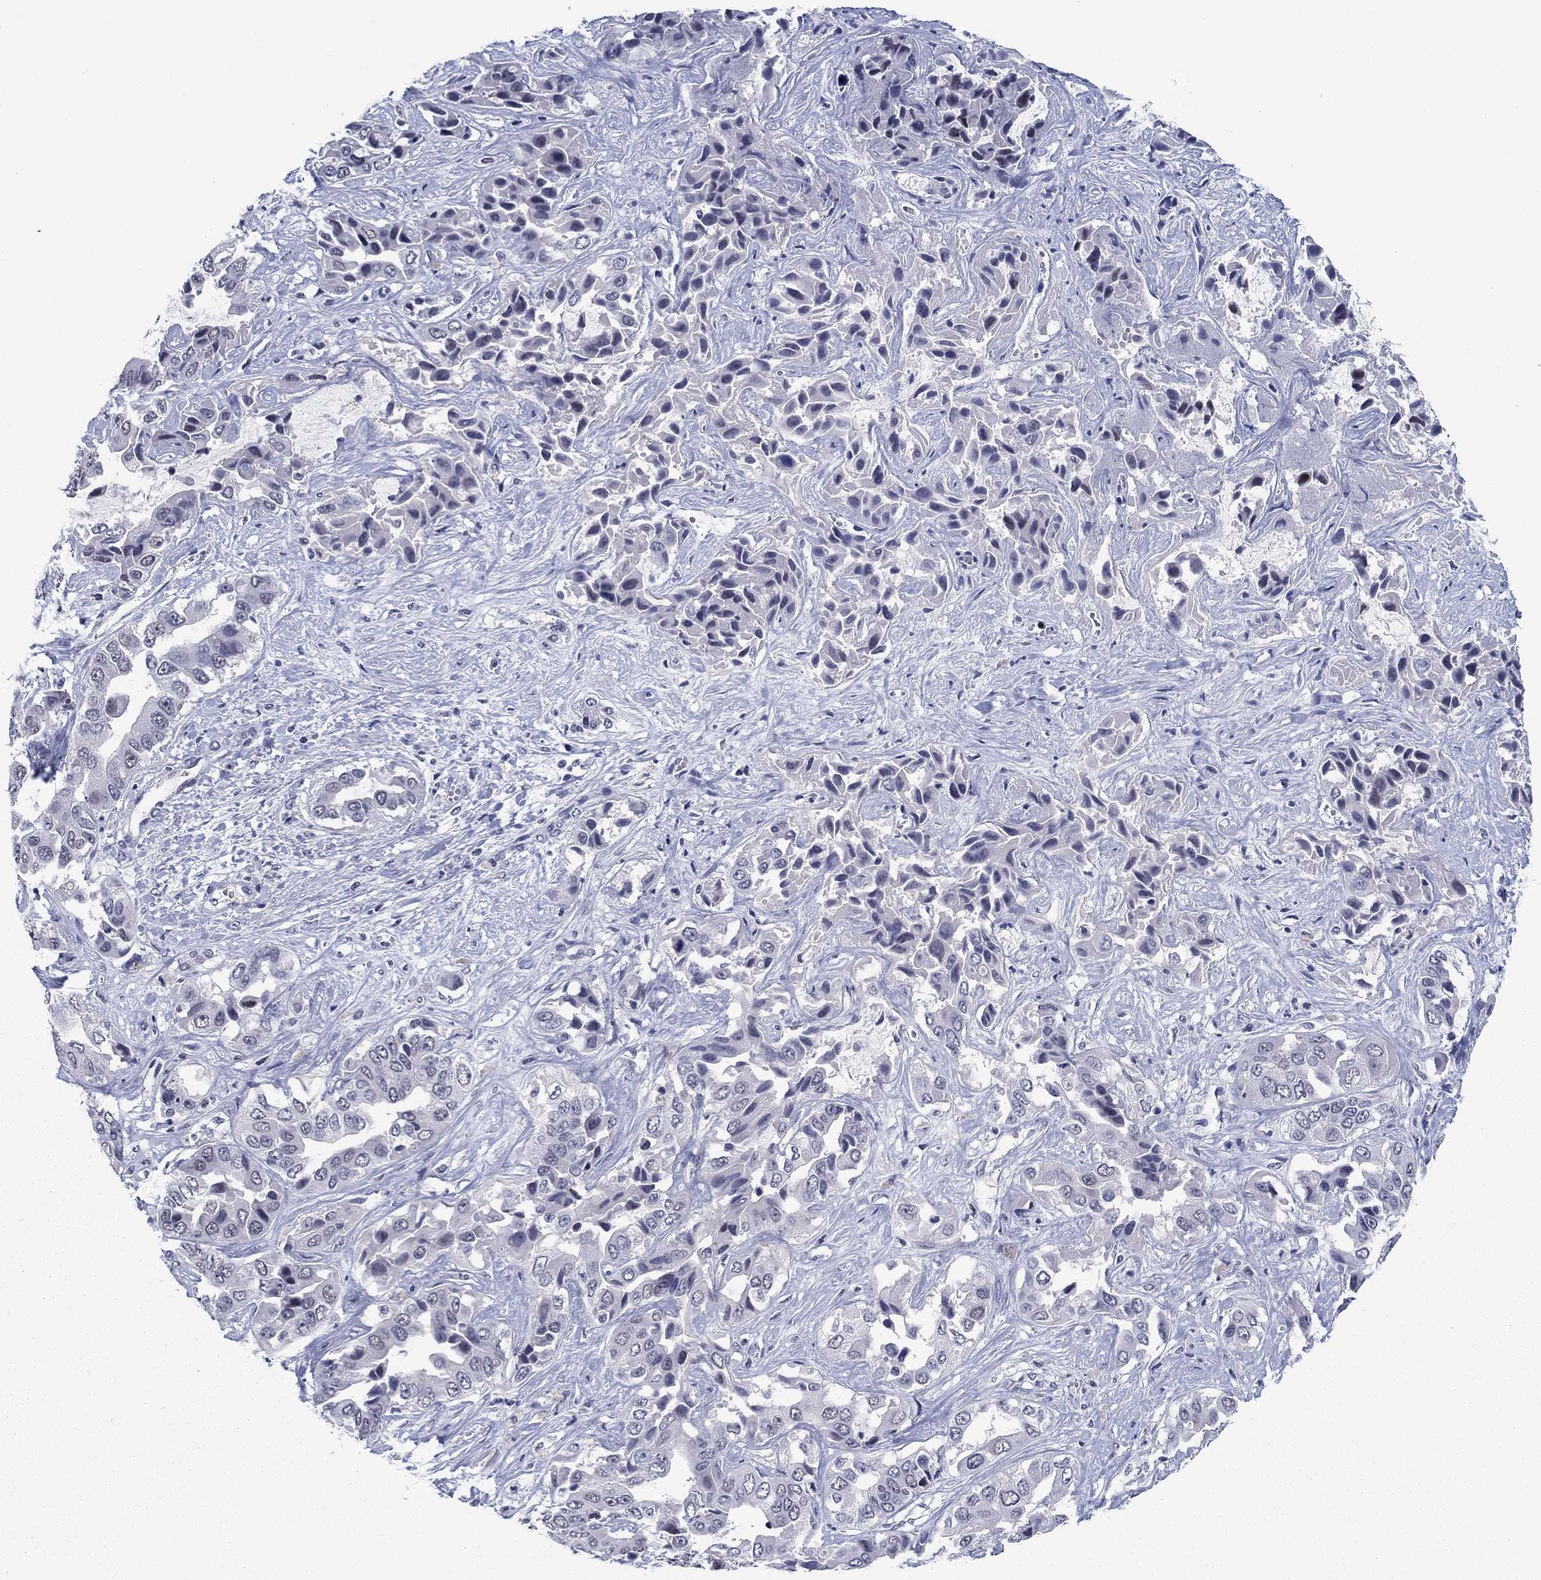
{"staining": {"intensity": "strong", "quantity": "25%-75%", "location": "nuclear"}, "tissue": "liver cancer", "cell_type": "Tumor cells", "image_type": "cancer", "snomed": [{"axis": "morphology", "description": "Cholangiocarcinoma"}, {"axis": "topography", "description": "Liver"}], "caption": "Liver cancer stained with immunohistochemistry (IHC) shows strong nuclear positivity in about 25%-75% of tumor cells.", "gene": "RPRD1B", "patient": {"sex": "female", "age": 52}}